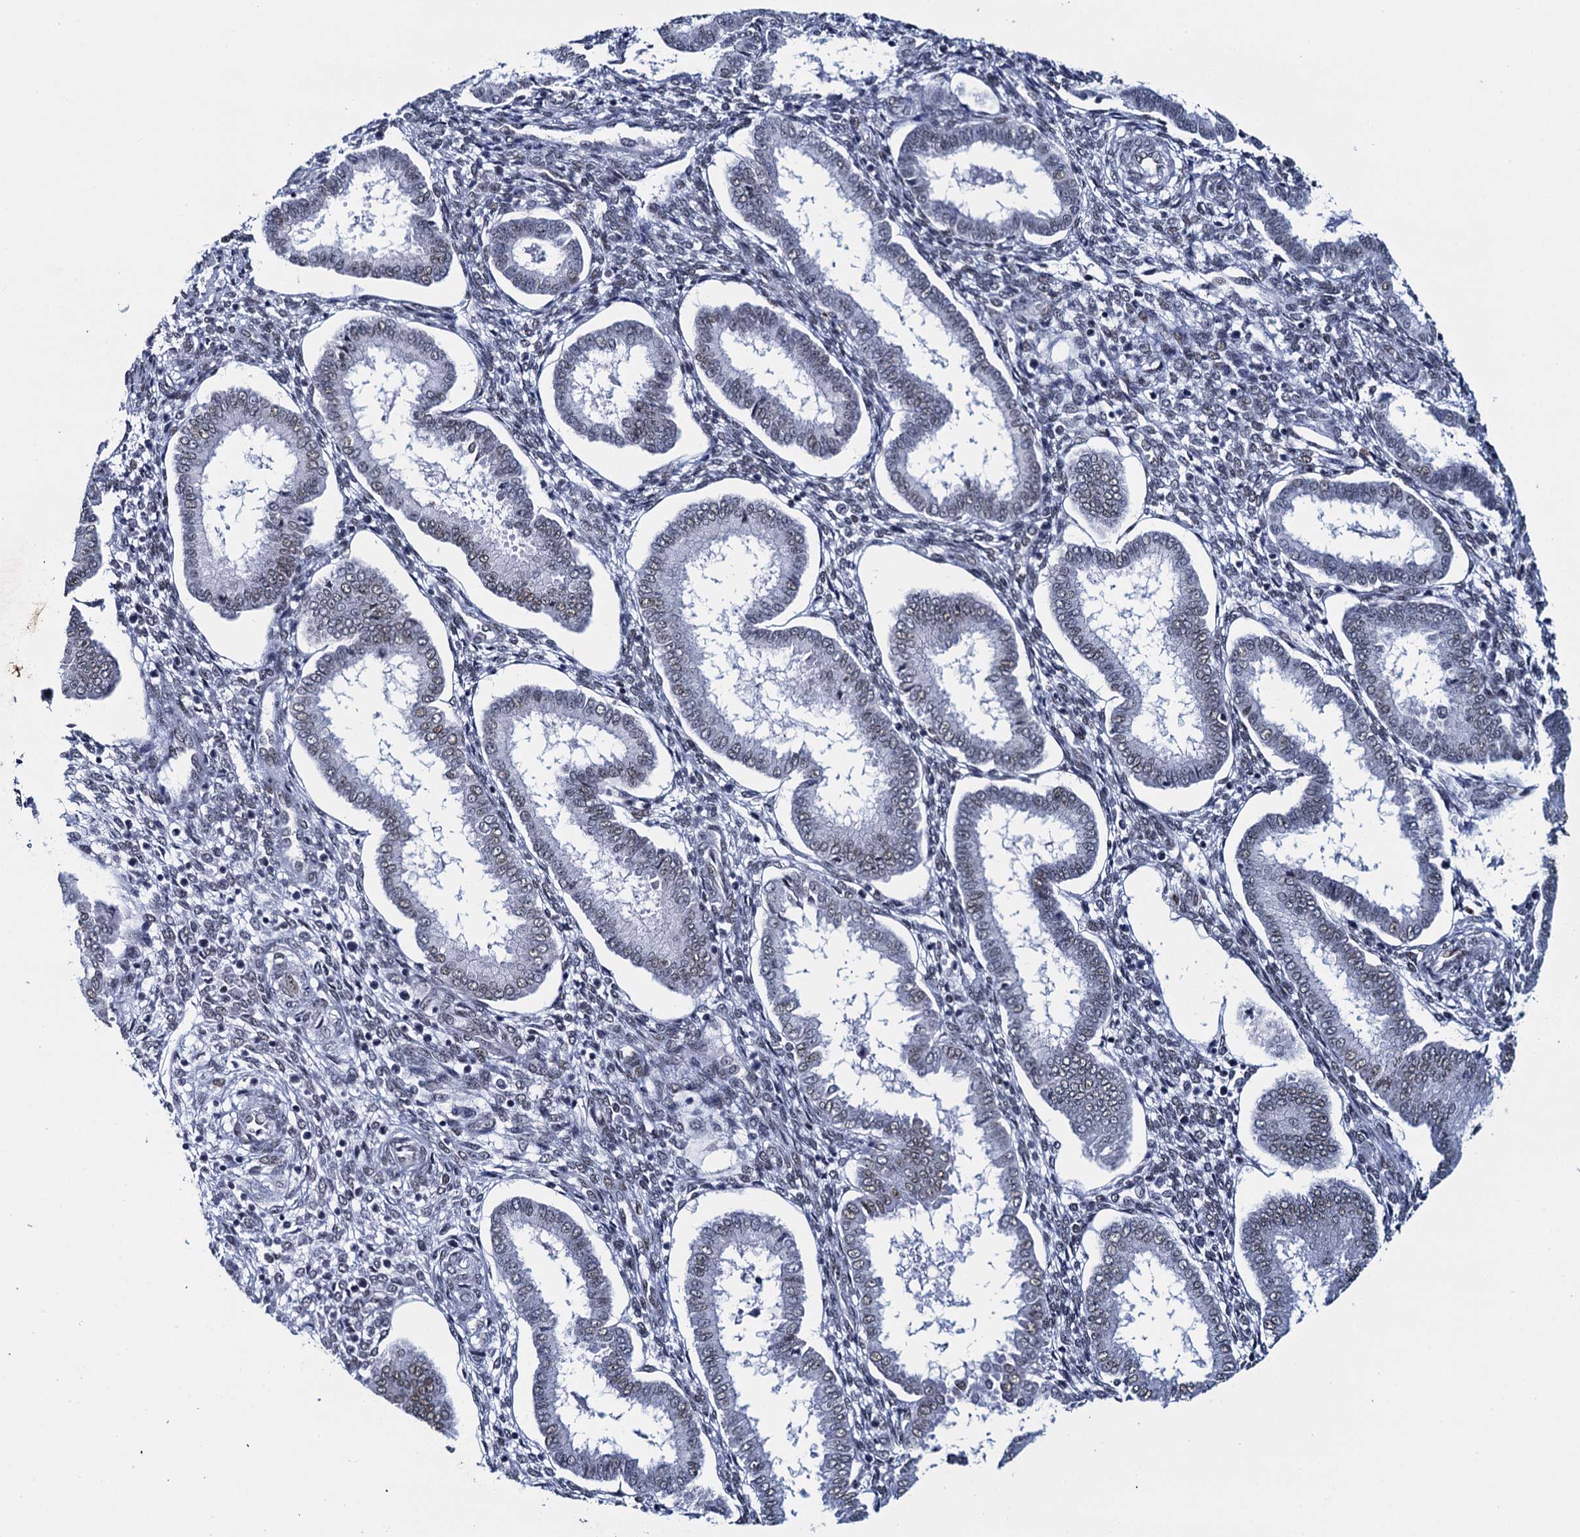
{"staining": {"intensity": "weak", "quantity": "25%-75%", "location": "nuclear"}, "tissue": "endometrium", "cell_type": "Cells in endometrial stroma", "image_type": "normal", "snomed": [{"axis": "morphology", "description": "Normal tissue, NOS"}, {"axis": "topography", "description": "Endometrium"}], "caption": "Endometrium stained with DAB (3,3'-diaminobenzidine) IHC exhibits low levels of weak nuclear expression in about 25%-75% of cells in endometrial stroma. The staining was performed using DAB (3,3'-diaminobenzidine) to visualize the protein expression in brown, while the nuclei were stained in blue with hematoxylin (Magnification: 20x).", "gene": "HNRNPUL2", "patient": {"sex": "female", "age": 24}}